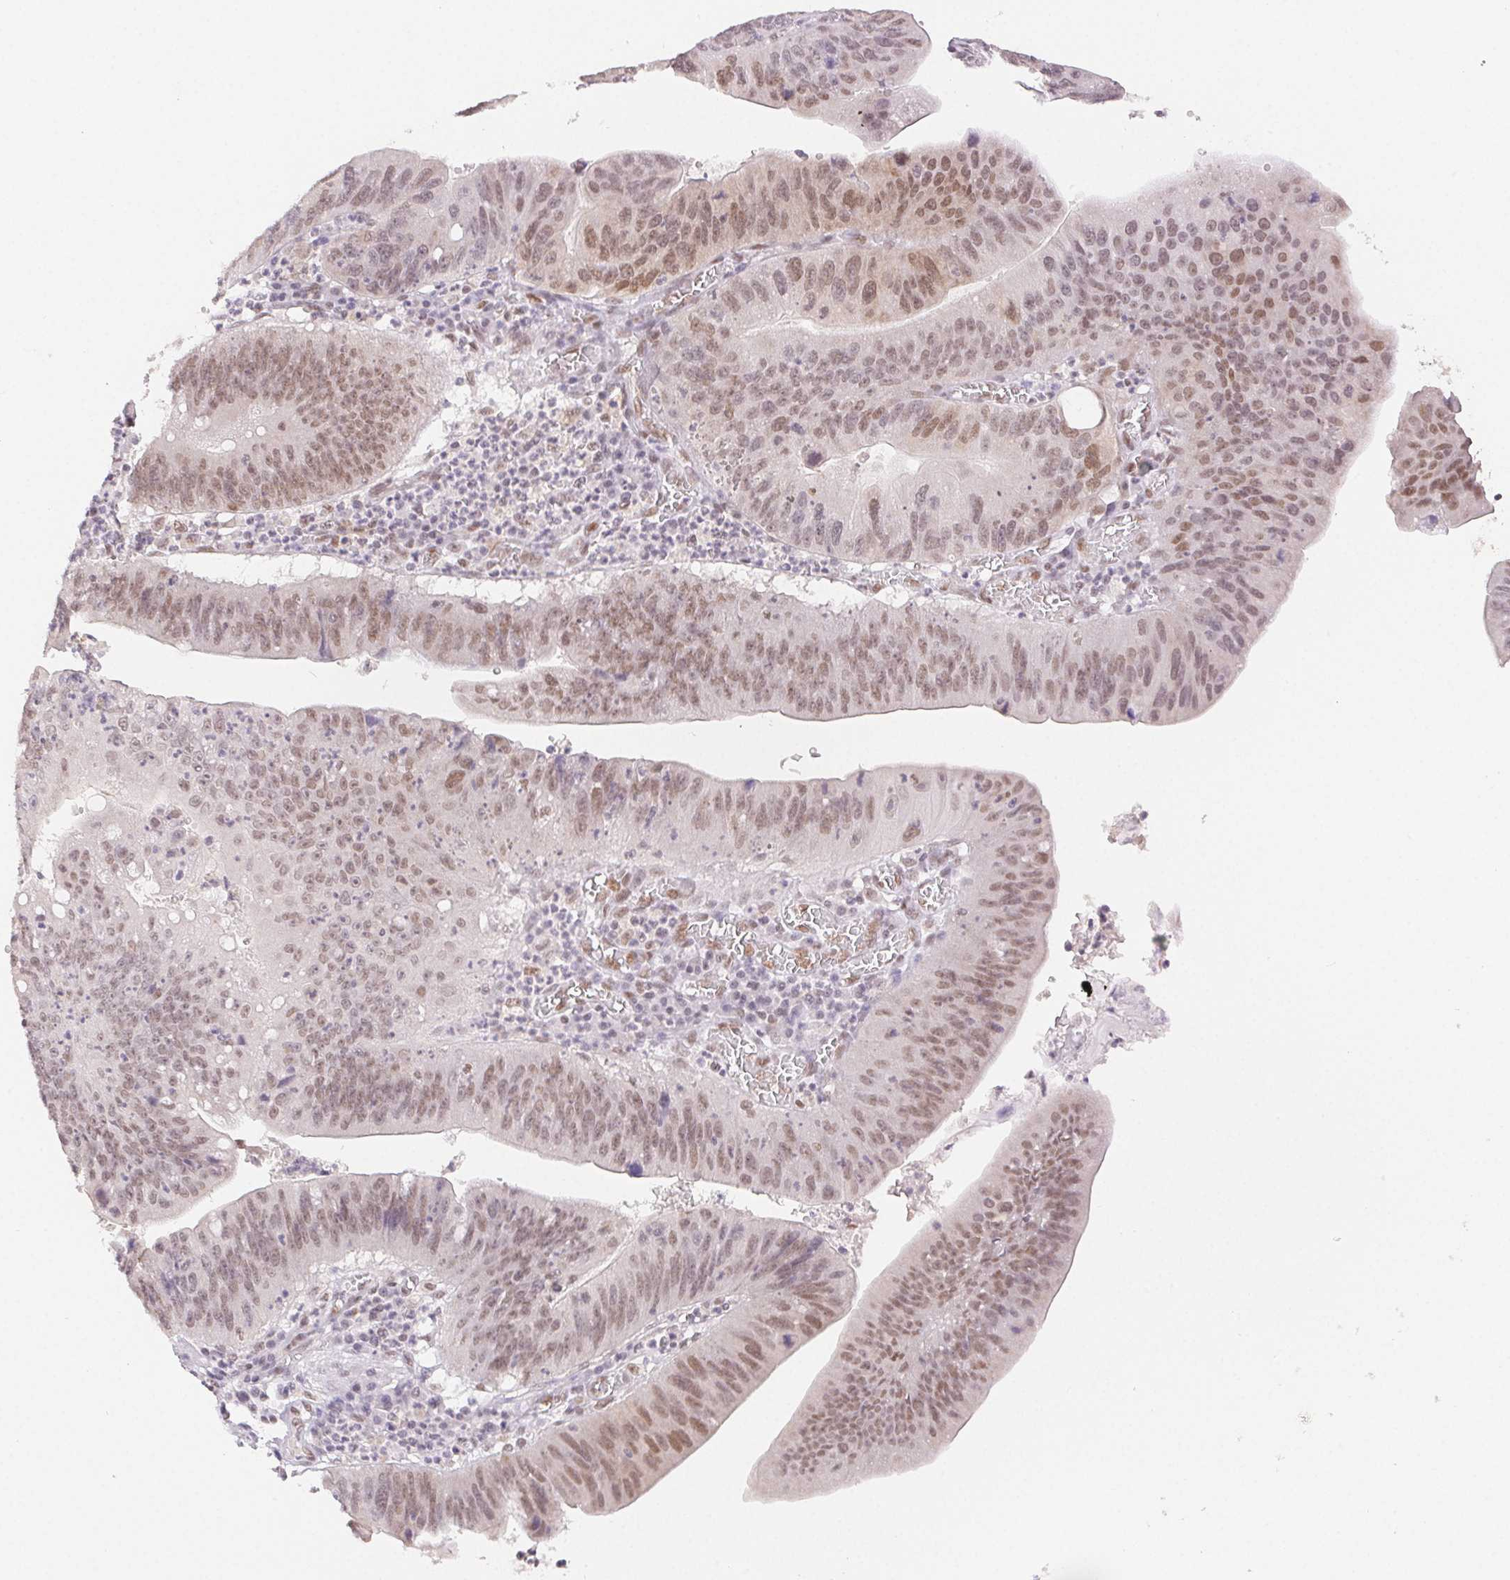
{"staining": {"intensity": "moderate", "quantity": "25%-75%", "location": "nuclear"}, "tissue": "stomach cancer", "cell_type": "Tumor cells", "image_type": "cancer", "snomed": [{"axis": "morphology", "description": "Adenocarcinoma, NOS"}, {"axis": "topography", "description": "Stomach"}], "caption": "Protein expression analysis of stomach cancer (adenocarcinoma) displays moderate nuclear staining in approximately 25%-75% of tumor cells.", "gene": "H2AZ2", "patient": {"sex": "male", "age": 59}}